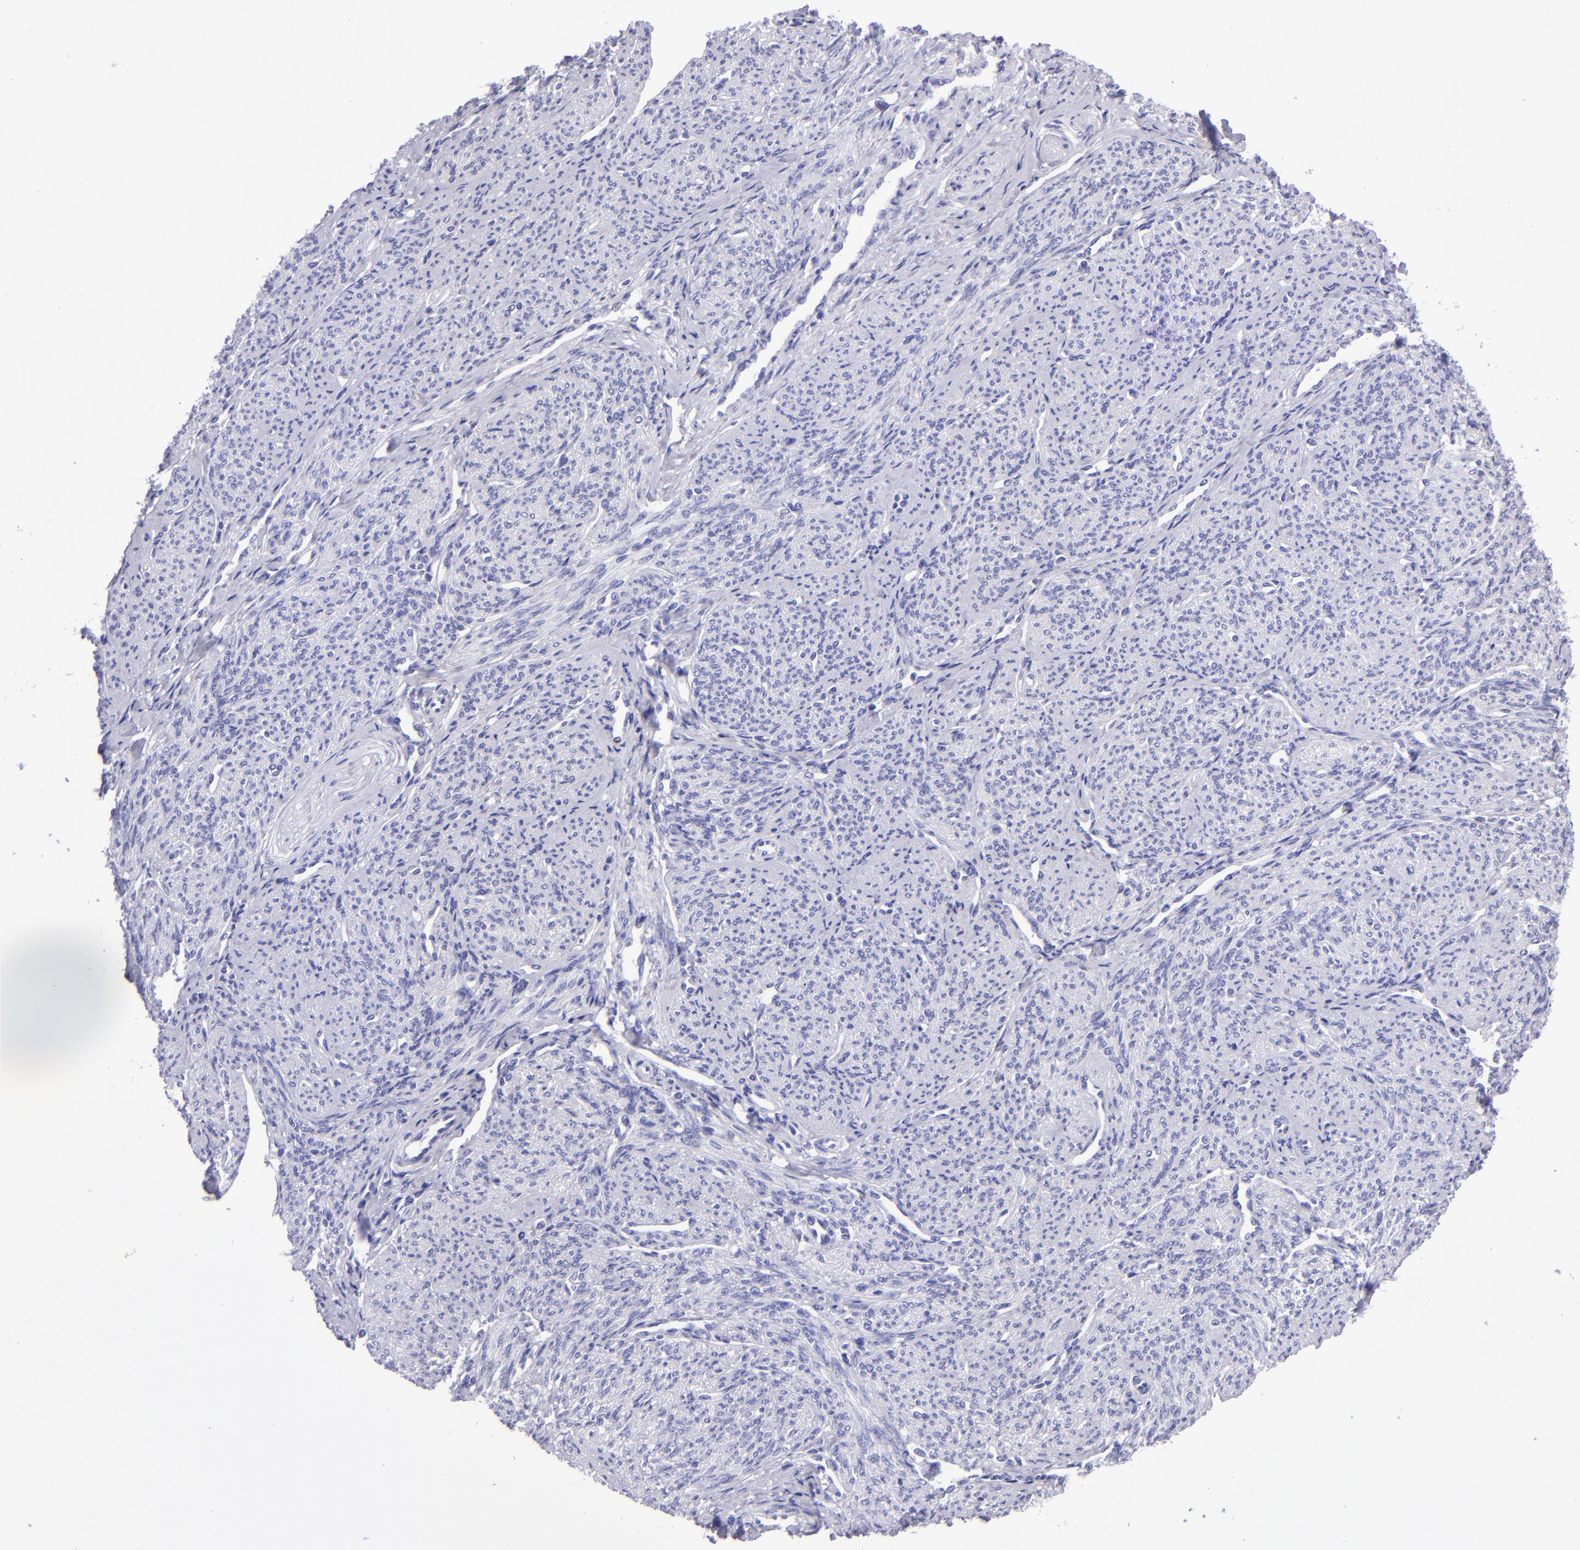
{"staining": {"intensity": "negative", "quantity": "none", "location": "none"}, "tissue": "smooth muscle", "cell_type": "Smooth muscle cells", "image_type": "normal", "snomed": [{"axis": "morphology", "description": "Normal tissue, NOS"}, {"axis": "topography", "description": "Cervix"}, {"axis": "topography", "description": "Endometrium"}], "caption": "Protein analysis of unremarkable smooth muscle shows no significant staining in smooth muscle cells.", "gene": "TYRP1", "patient": {"sex": "female", "age": 65}}